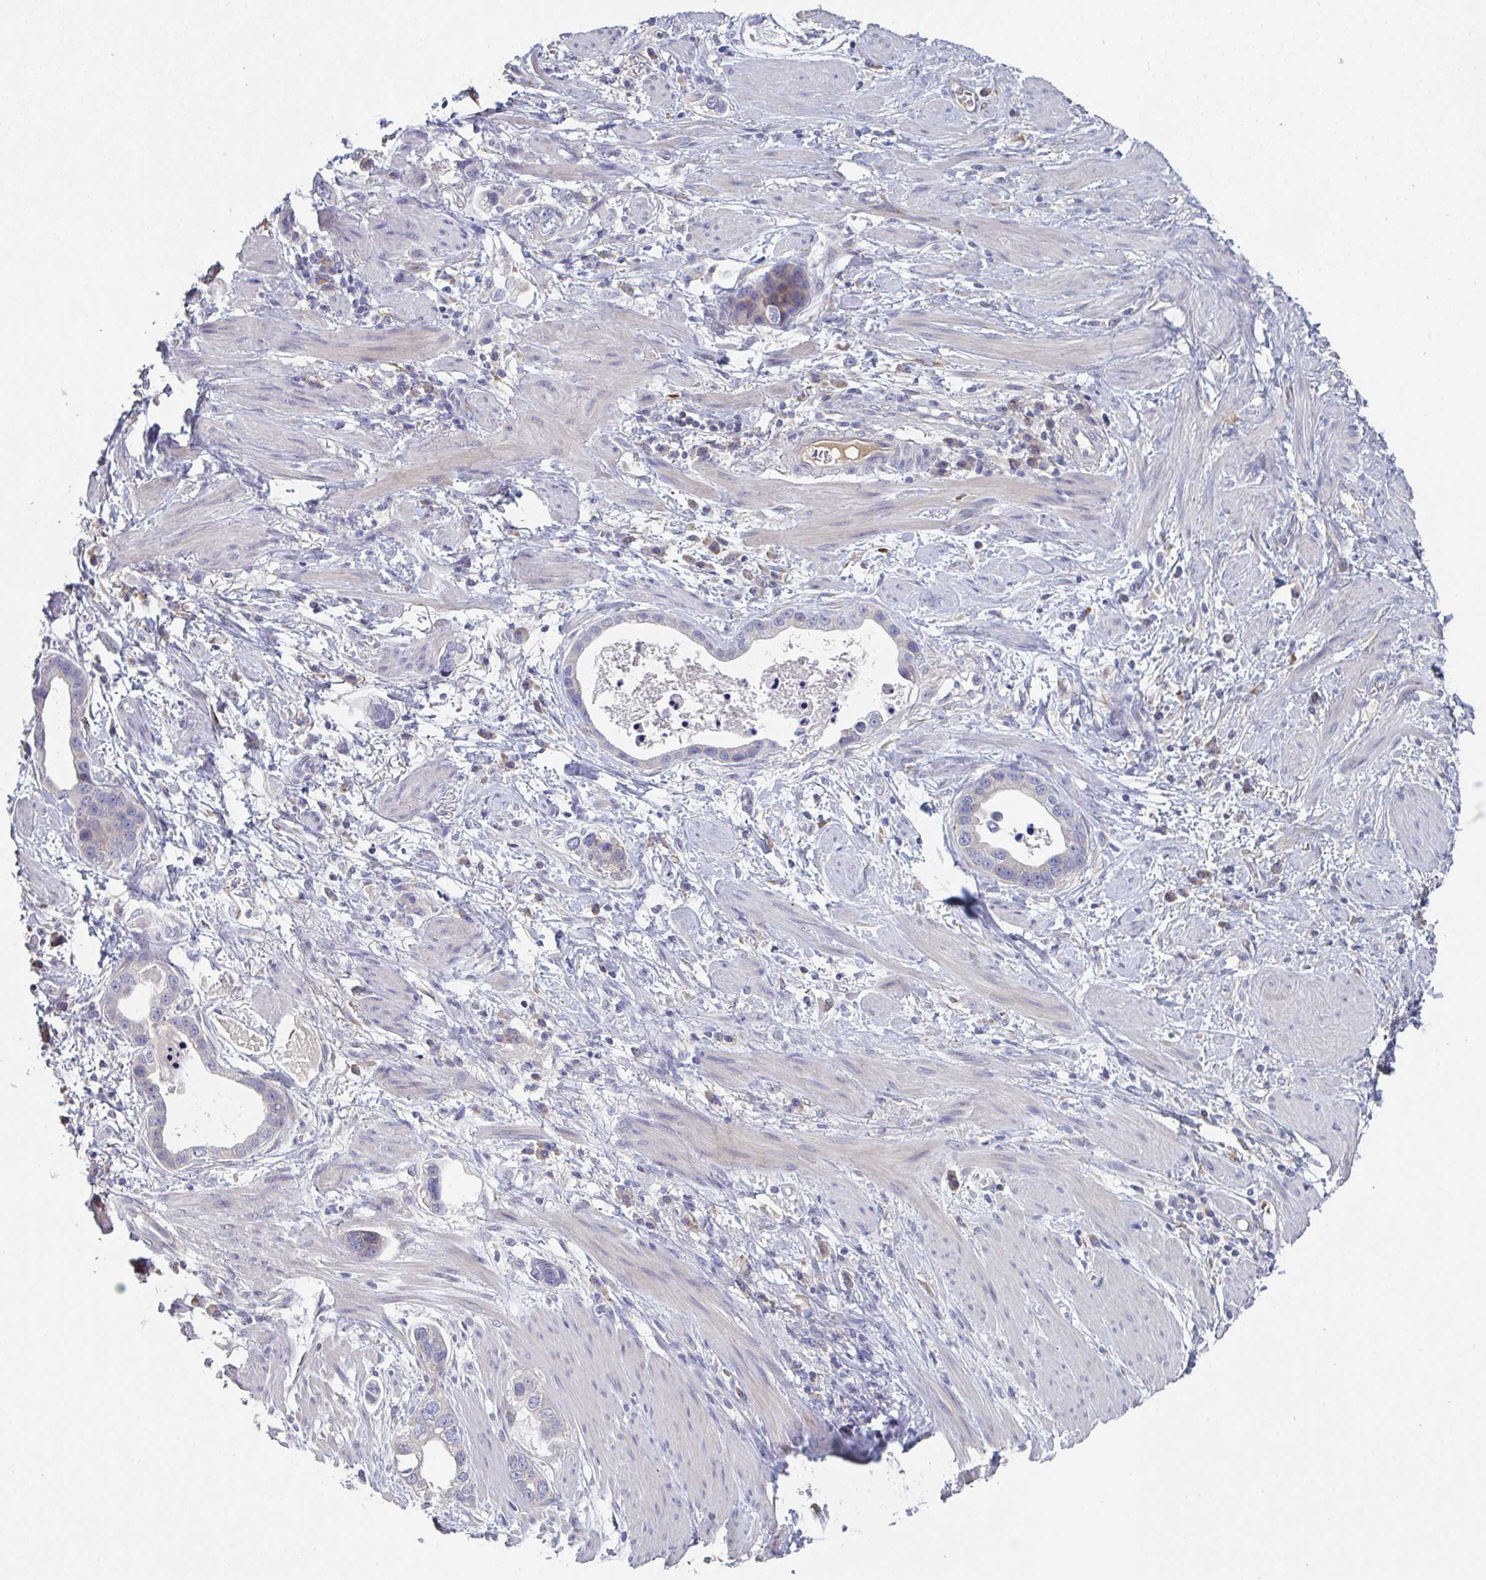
{"staining": {"intensity": "negative", "quantity": "none", "location": "none"}, "tissue": "stomach cancer", "cell_type": "Tumor cells", "image_type": "cancer", "snomed": [{"axis": "morphology", "description": "Adenocarcinoma, NOS"}, {"axis": "topography", "description": "Stomach, lower"}], "caption": "This is a micrograph of immunohistochemistry staining of adenocarcinoma (stomach), which shows no expression in tumor cells. (Stains: DAB (3,3'-diaminobenzidine) immunohistochemistry (IHC) with hematoxylin counter stain, Microscopy: brightfield microscopy at high magnification).", "gene": "HGFAC", "patient": {"sex": "female", "age": 93}}